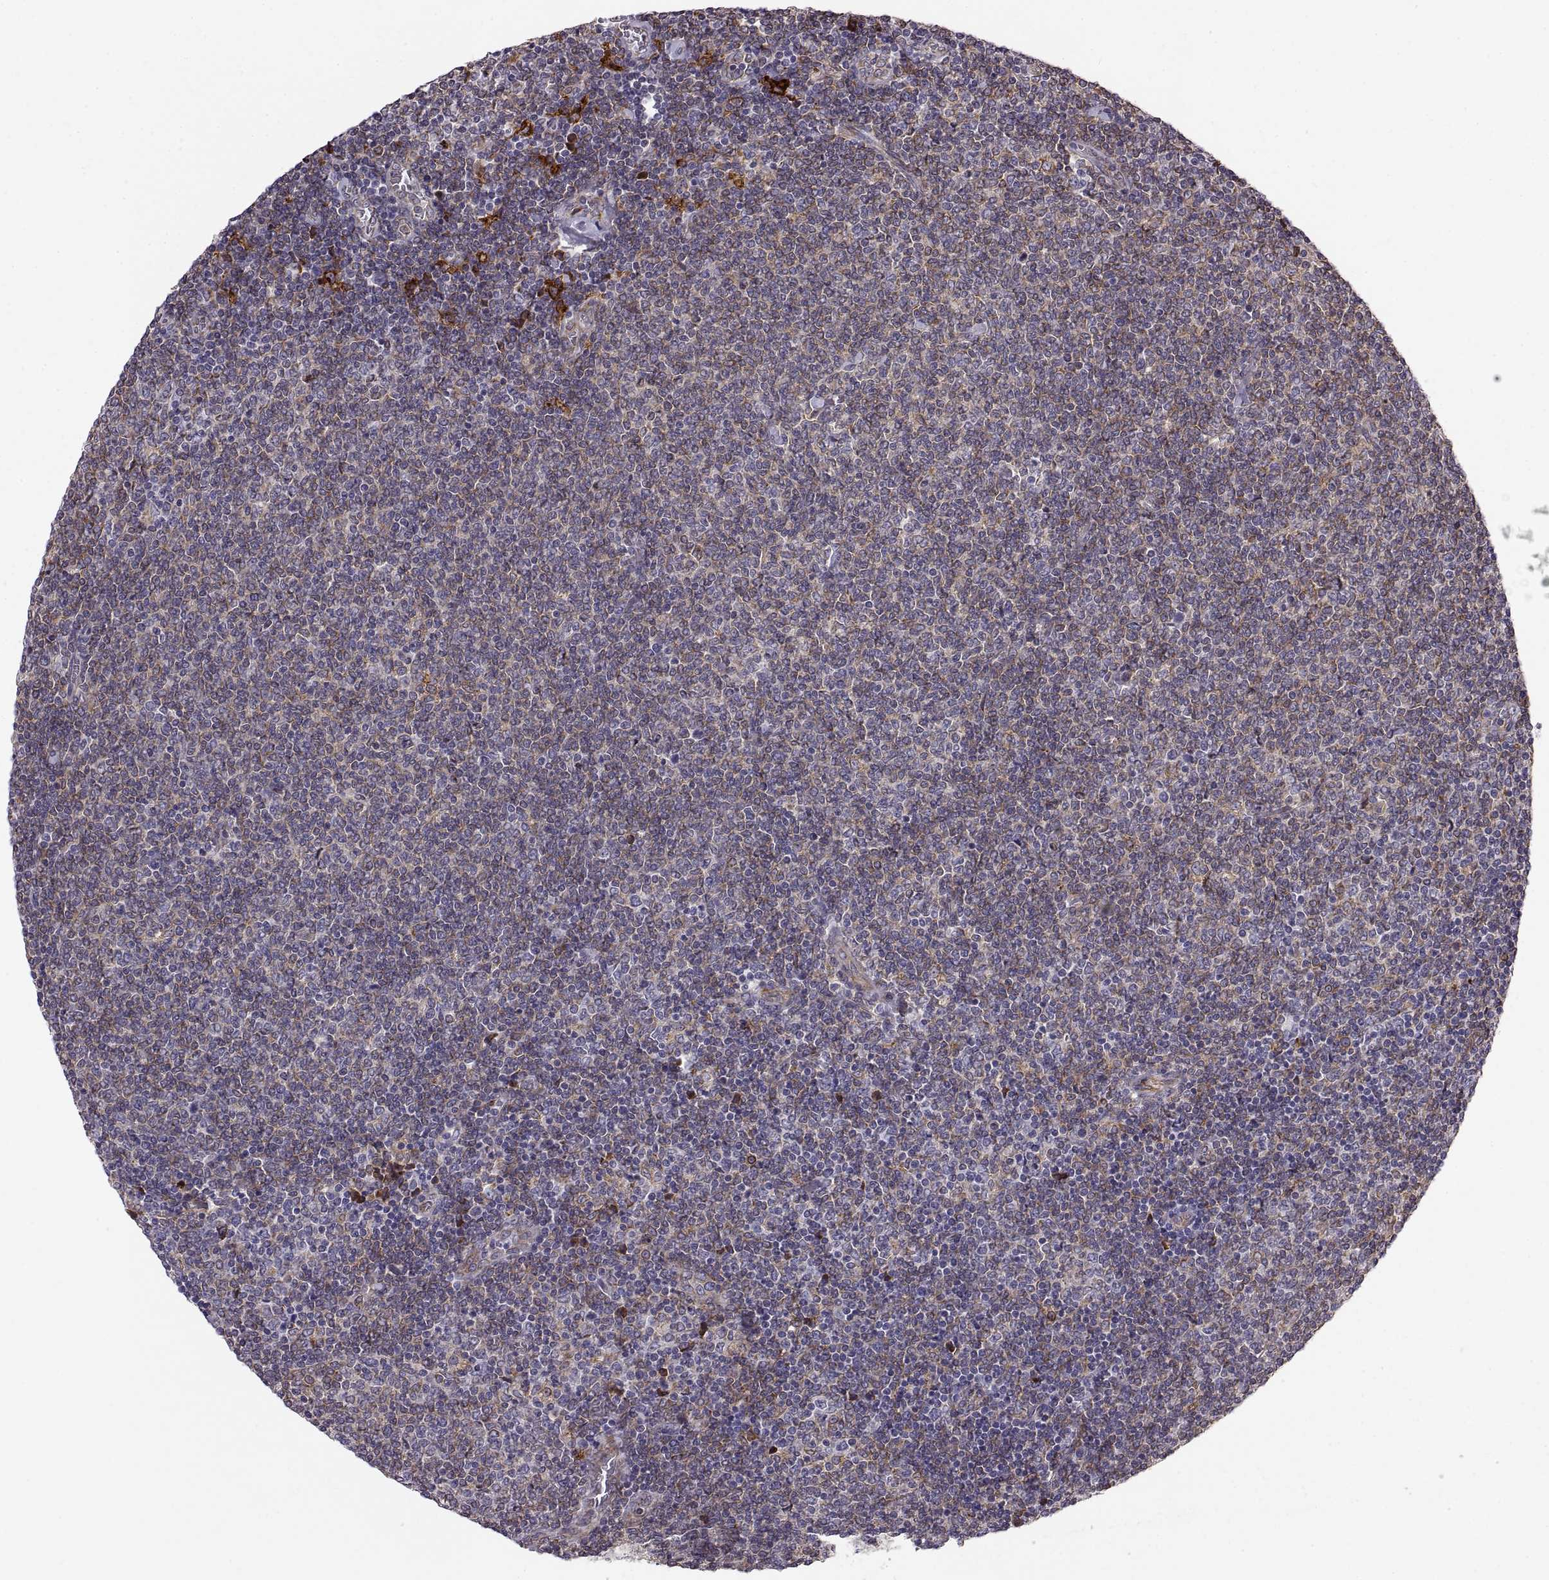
{"staining": {"intensity": "negative", "quantity": "none", "location": "none"}, "tissue": "lymphoma", "cell_type": "Tumor cells", "image_type": "cancer", "snomed": [{"axis": "morphology", "description": "Malignant lymphoma, non-Hodgkin's type, Low grade"}, {"axis": "topography", "description": "Lymph node"}], "caption": "Immunohistochemical staining of lymphoma shows no significant staining in tumor cells.", "gene": "PLEKHB2", "patient": {"sex": "male", "age": 52}}